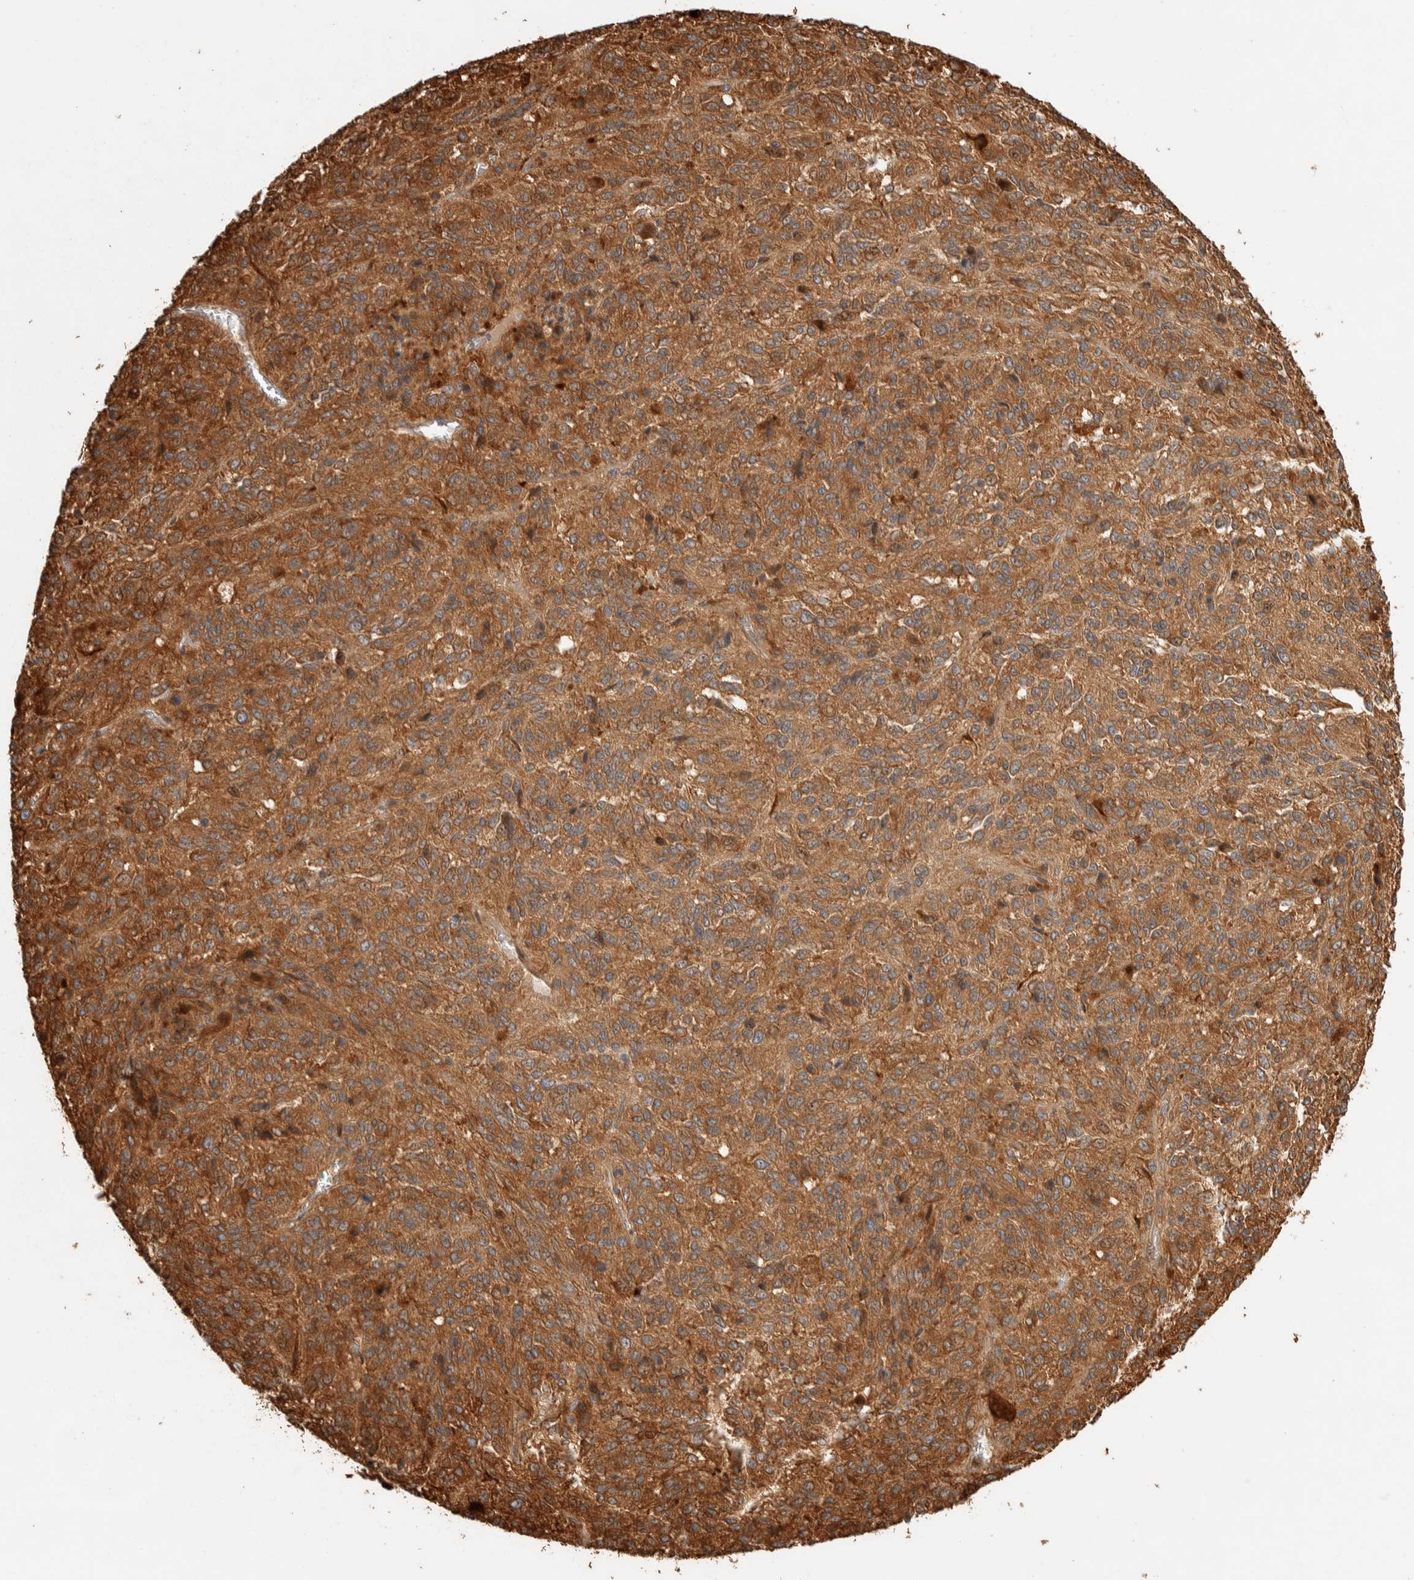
{"staining": {"intensity": "moderate", "quantity": ">75%", "location": "cytoplasmic/membranous"}, "tissue": "melanoma", "cell_type": "Tumor cells", "image_type": "cancer", "snomed": [{"axis": "morphology", "description": "Malignant melanoma, Metastatic site"}, {"axis": "topography", "description": "Lung"}], "caption": "Approximately >75% of tumor cells in human melanoma demonstrate moderate cytoplasmic/membranous protein expression as visualized by brown immunohistochemical staining.", "gene": "EXOC7", "patient": {"sex": "male", "age": 64}}